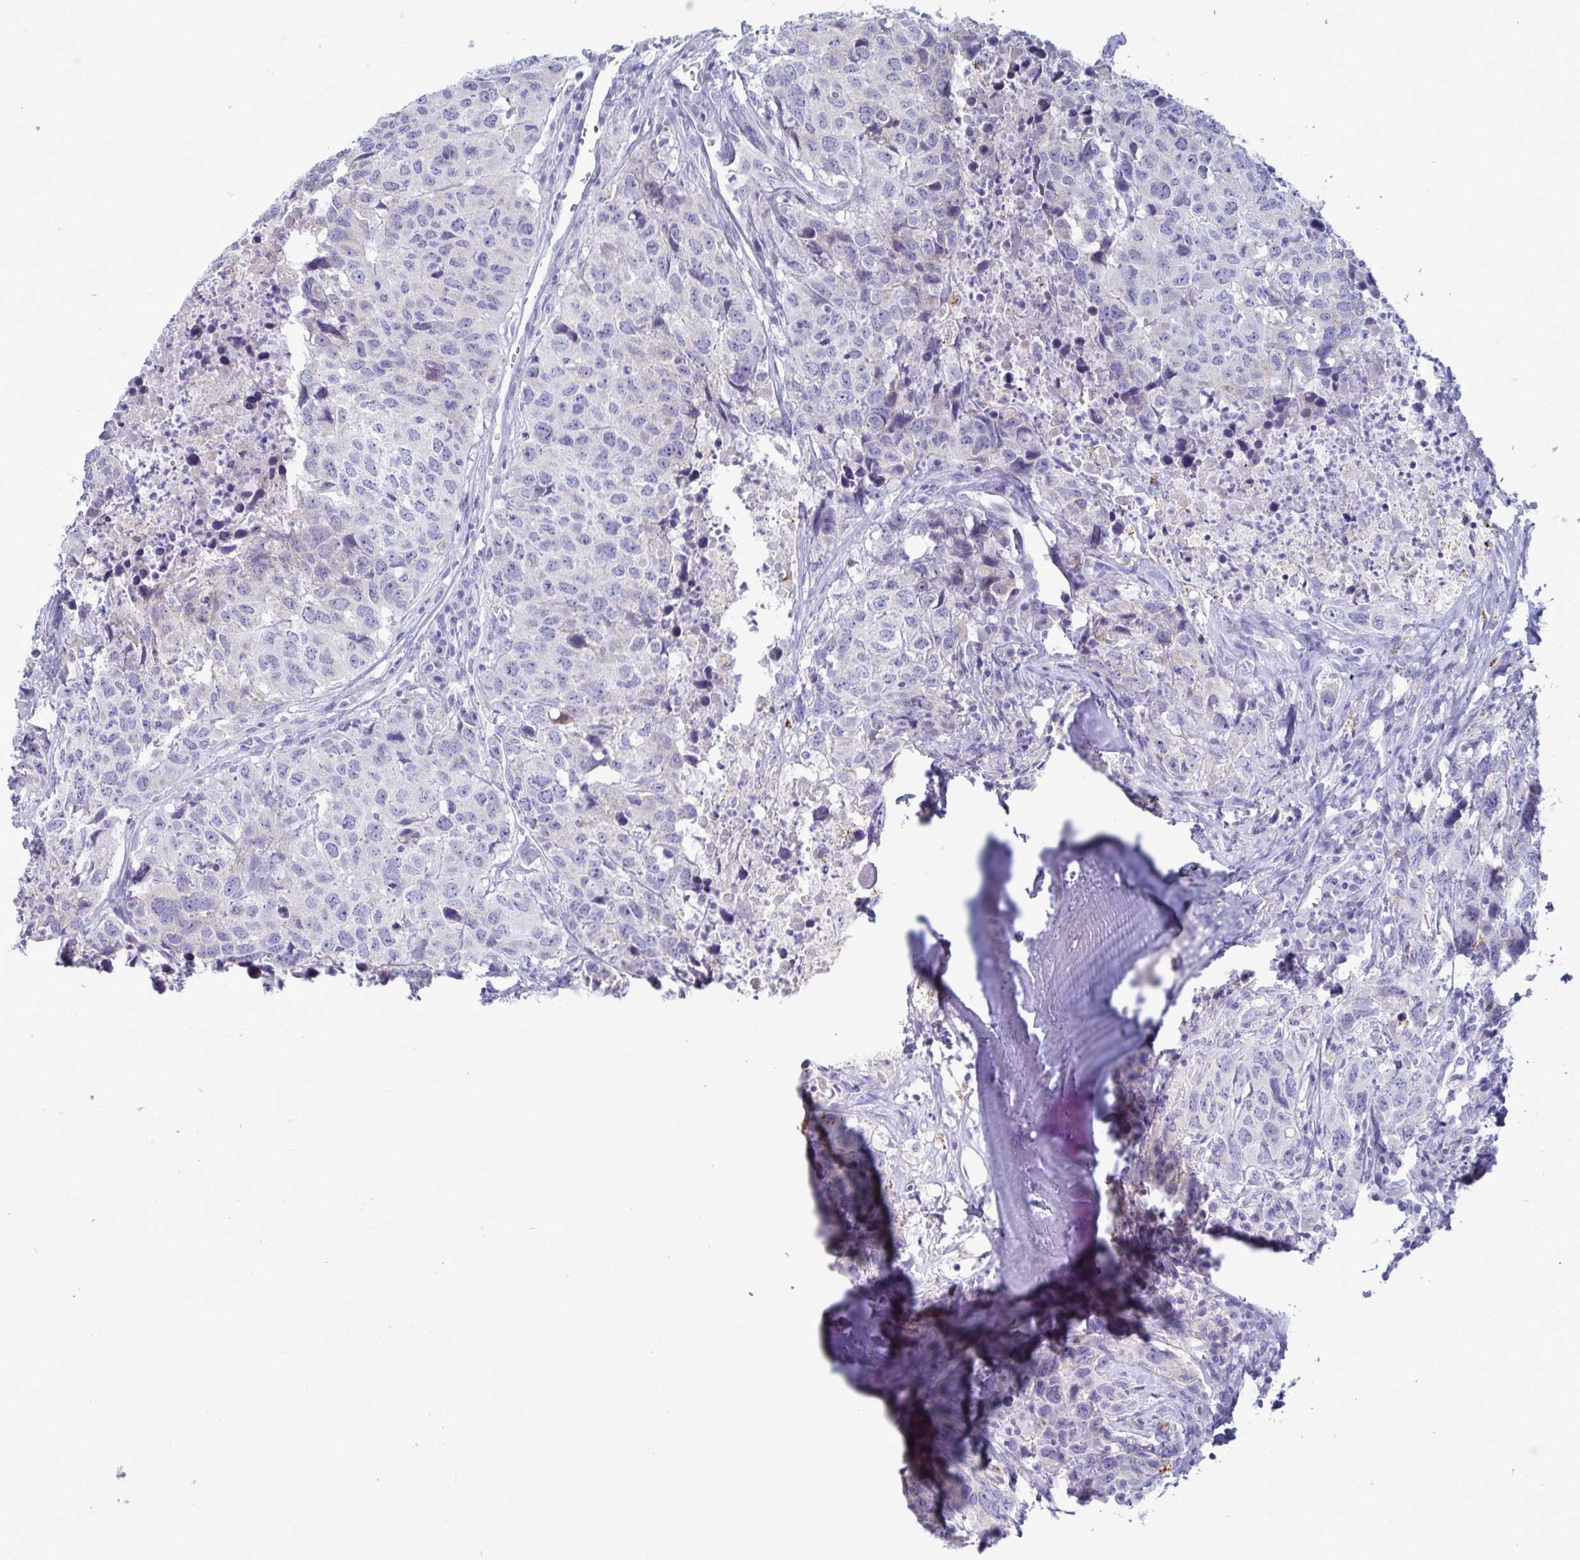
{"staining": {"intensity": "negative", "quantity": "none", "location": "none"}, "tissue": "head and neck cancer", "cell_type": "Tumor cells", "image_type": "cancer", "snomed": [{"axis": "morphology", "description": "Normal tissue, NOS"}, {"axis": "morphology", "description": "Squamous cell carcinoma, NOS"}, {"axis": "topography", "description": "Skeletal muscle"}, {"axis": "topography", "description": "Vascular tissue"}, {"axis": "topography", "description": "Peripheral nerve tissue"}, {"axis": "topography", "description": "Head-Neck"}], "caption": "This is an immunohistochemistry histopathology image of head and neck cancer (squamous cell carcinoma). There is no positivity in tumor cells.", "gene": "TAS2R38", "patient": {"sex": "male", "age": 66}}